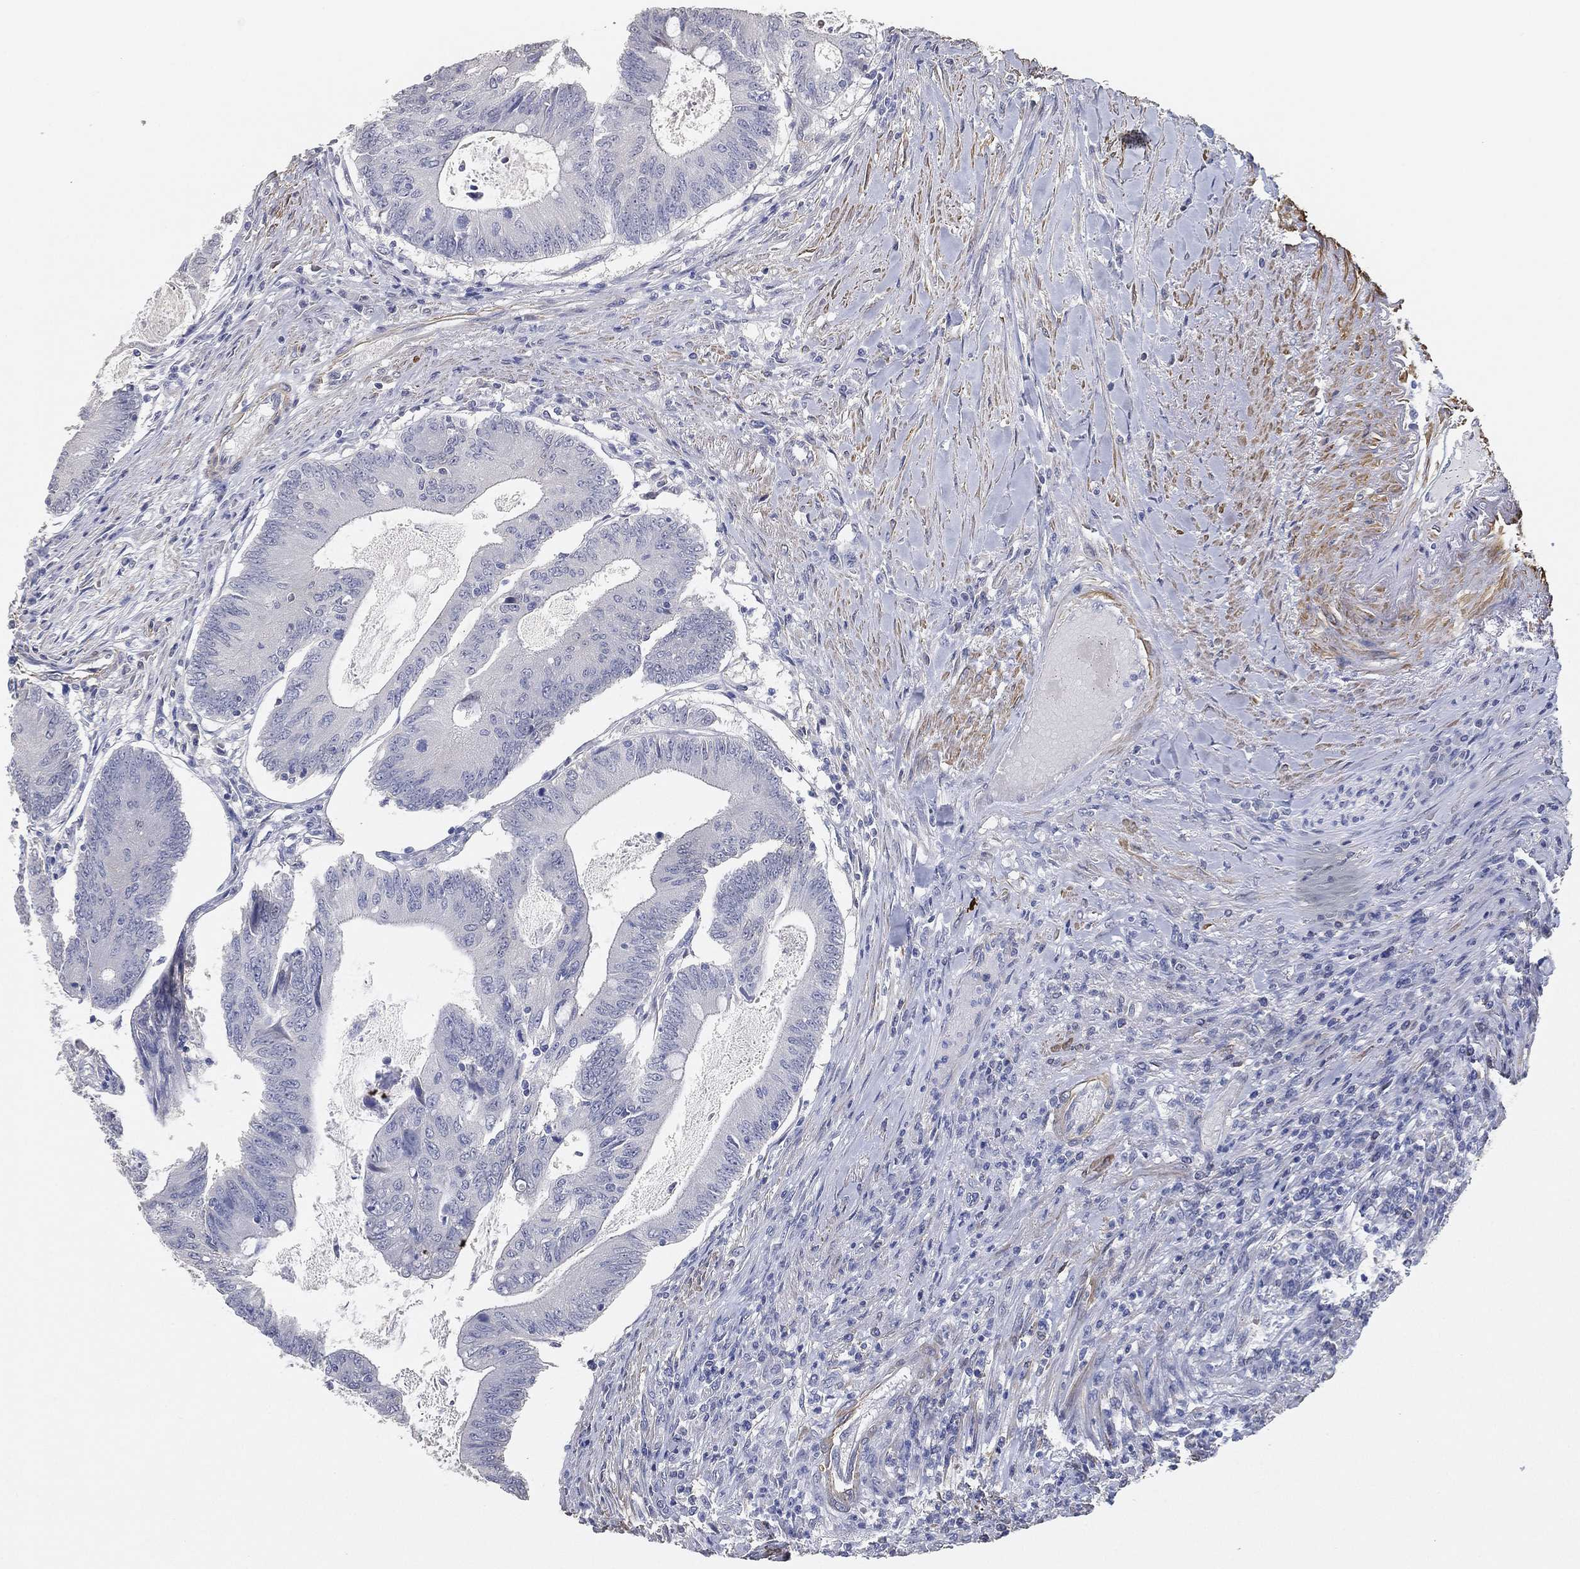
{"staining": {"intensity": "negative", "quantity": "none", "location": "none"}, "tissue": "colorectal cancer", "cell_type": "Tumor cells", "image_type": "cancer", "snomed": [{"axis": "morphology", "description": "Adenocarcinoma, NOS"}, {"axis": "topography", "description": "Colon"}], "caption": "DAB (3,3'-diaminobenzidine) immunohistochemical staining of human colorectal adenocarcinoma displays no significant staining in tumor cells.", "gene": "GPR61", "patient": {"sex": "female", "age": 70}}